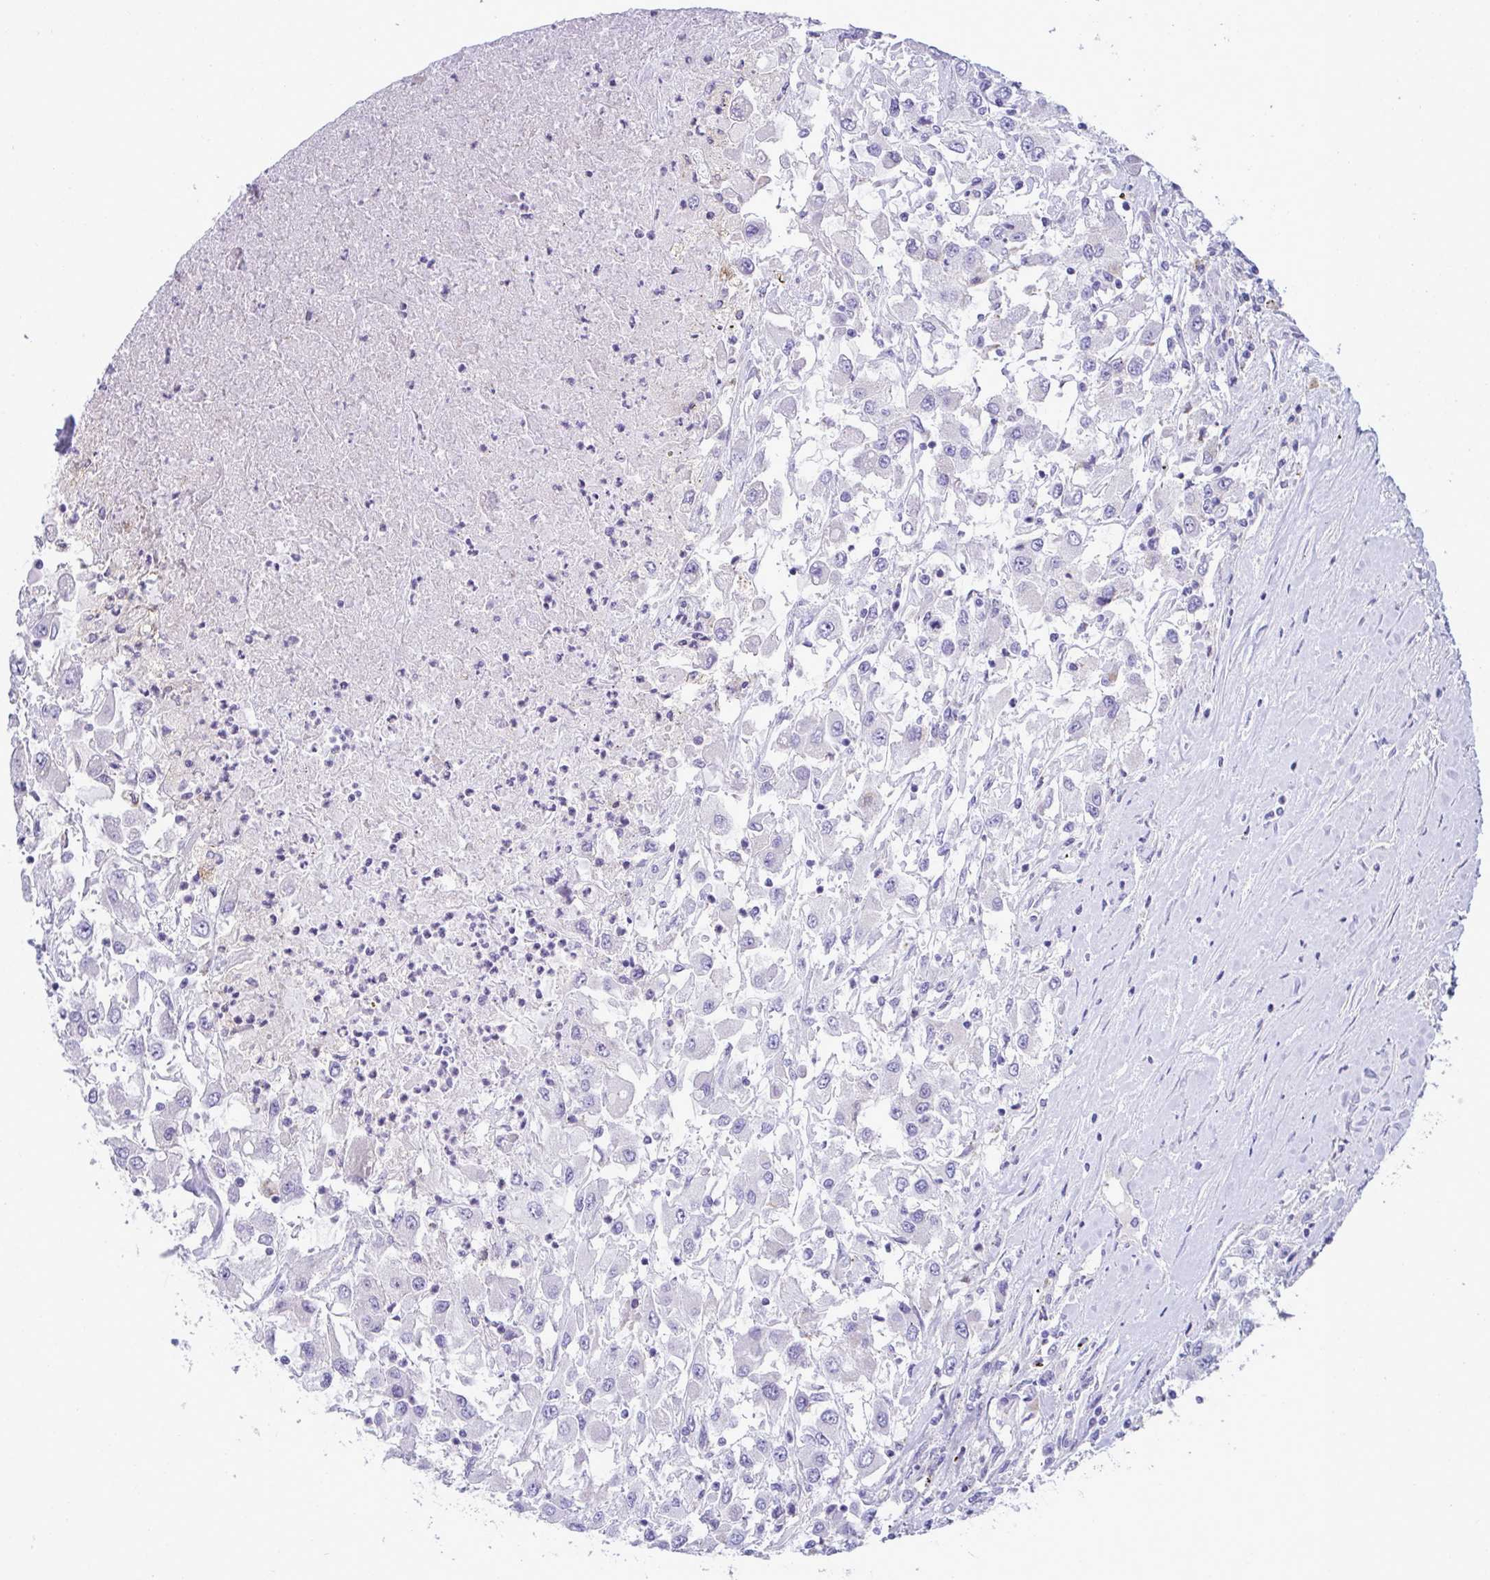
{"staining": {"intensity": "negative", "quantity": "none", "location": "none"}, "tissue": "renal cancer", "cell_type": "Tumor cells", "image_type": "cancer", "snomed": [{"axis": "morphology", "description": "Adenocarcinoma, NOS"}, {"axis": "topography", "description": "Kidney"}], "caption": "A high-resolution histopathology image shows IHC staining of renal cancer, which reveals no significant staining in tumor cells.", "gene": "RGPD5", "patient": {"sex": "female", "age": 67}}